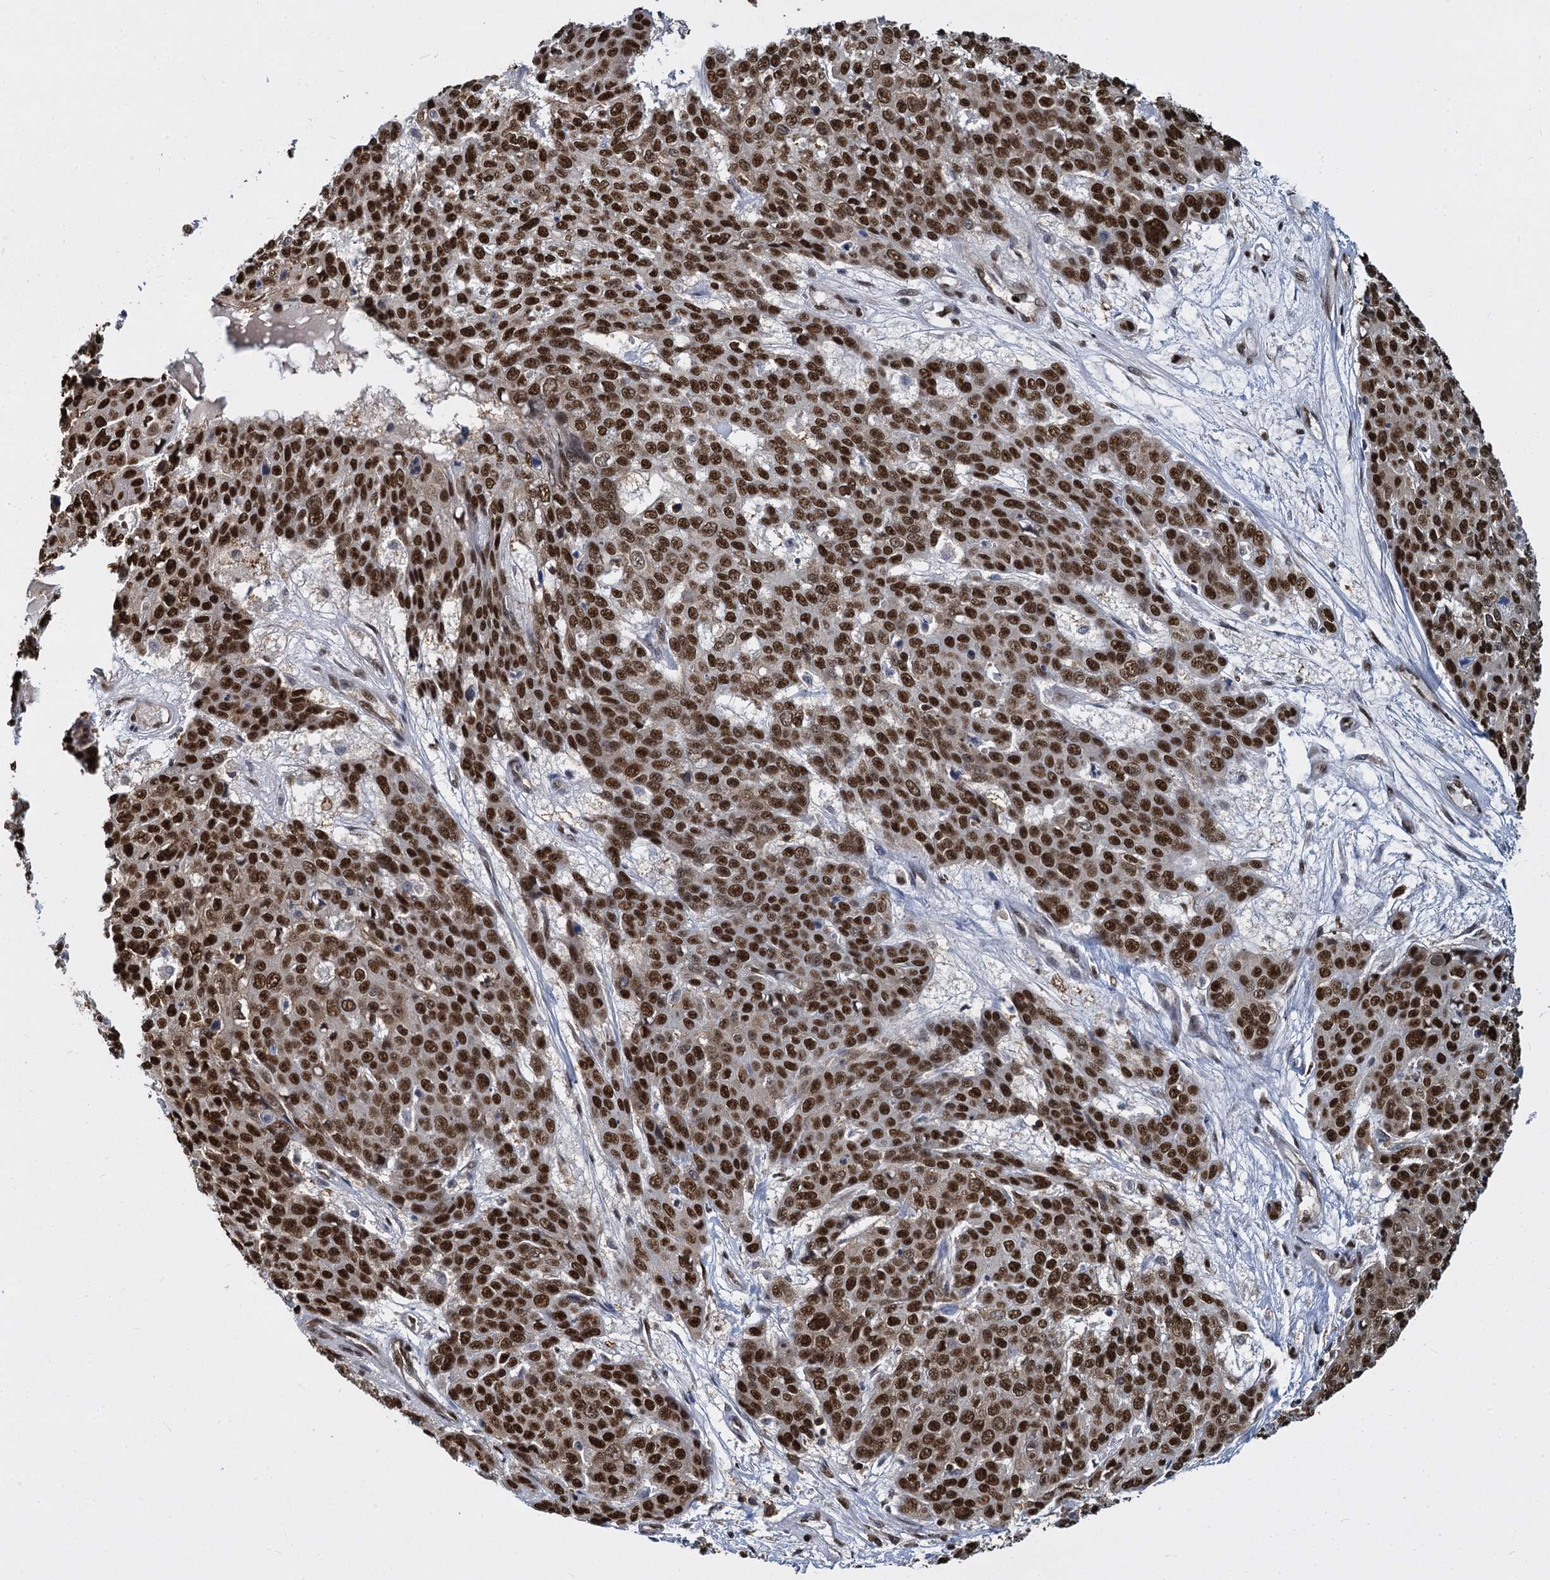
{"staining": {"intensity": "strong", "quantity": ">75%", "location": "nuclear"}, "tissue": "skin cancer", "cell_type": "Tumor cells", "image_type": "cancer", "snomed": [{"axis": "morphology", "description": "Squamous cell carcinoma, NOS"}, {"axis": "topography", "description": "Skin"}], "caption": "Immunohistochemistry (IHC) of skin squamous cell carcinoma shows high levels of strong nuclear positivity in about >75% of tumor cells.", "gene": "DCPS", "patient": {"sex": "male", "age": 71}}